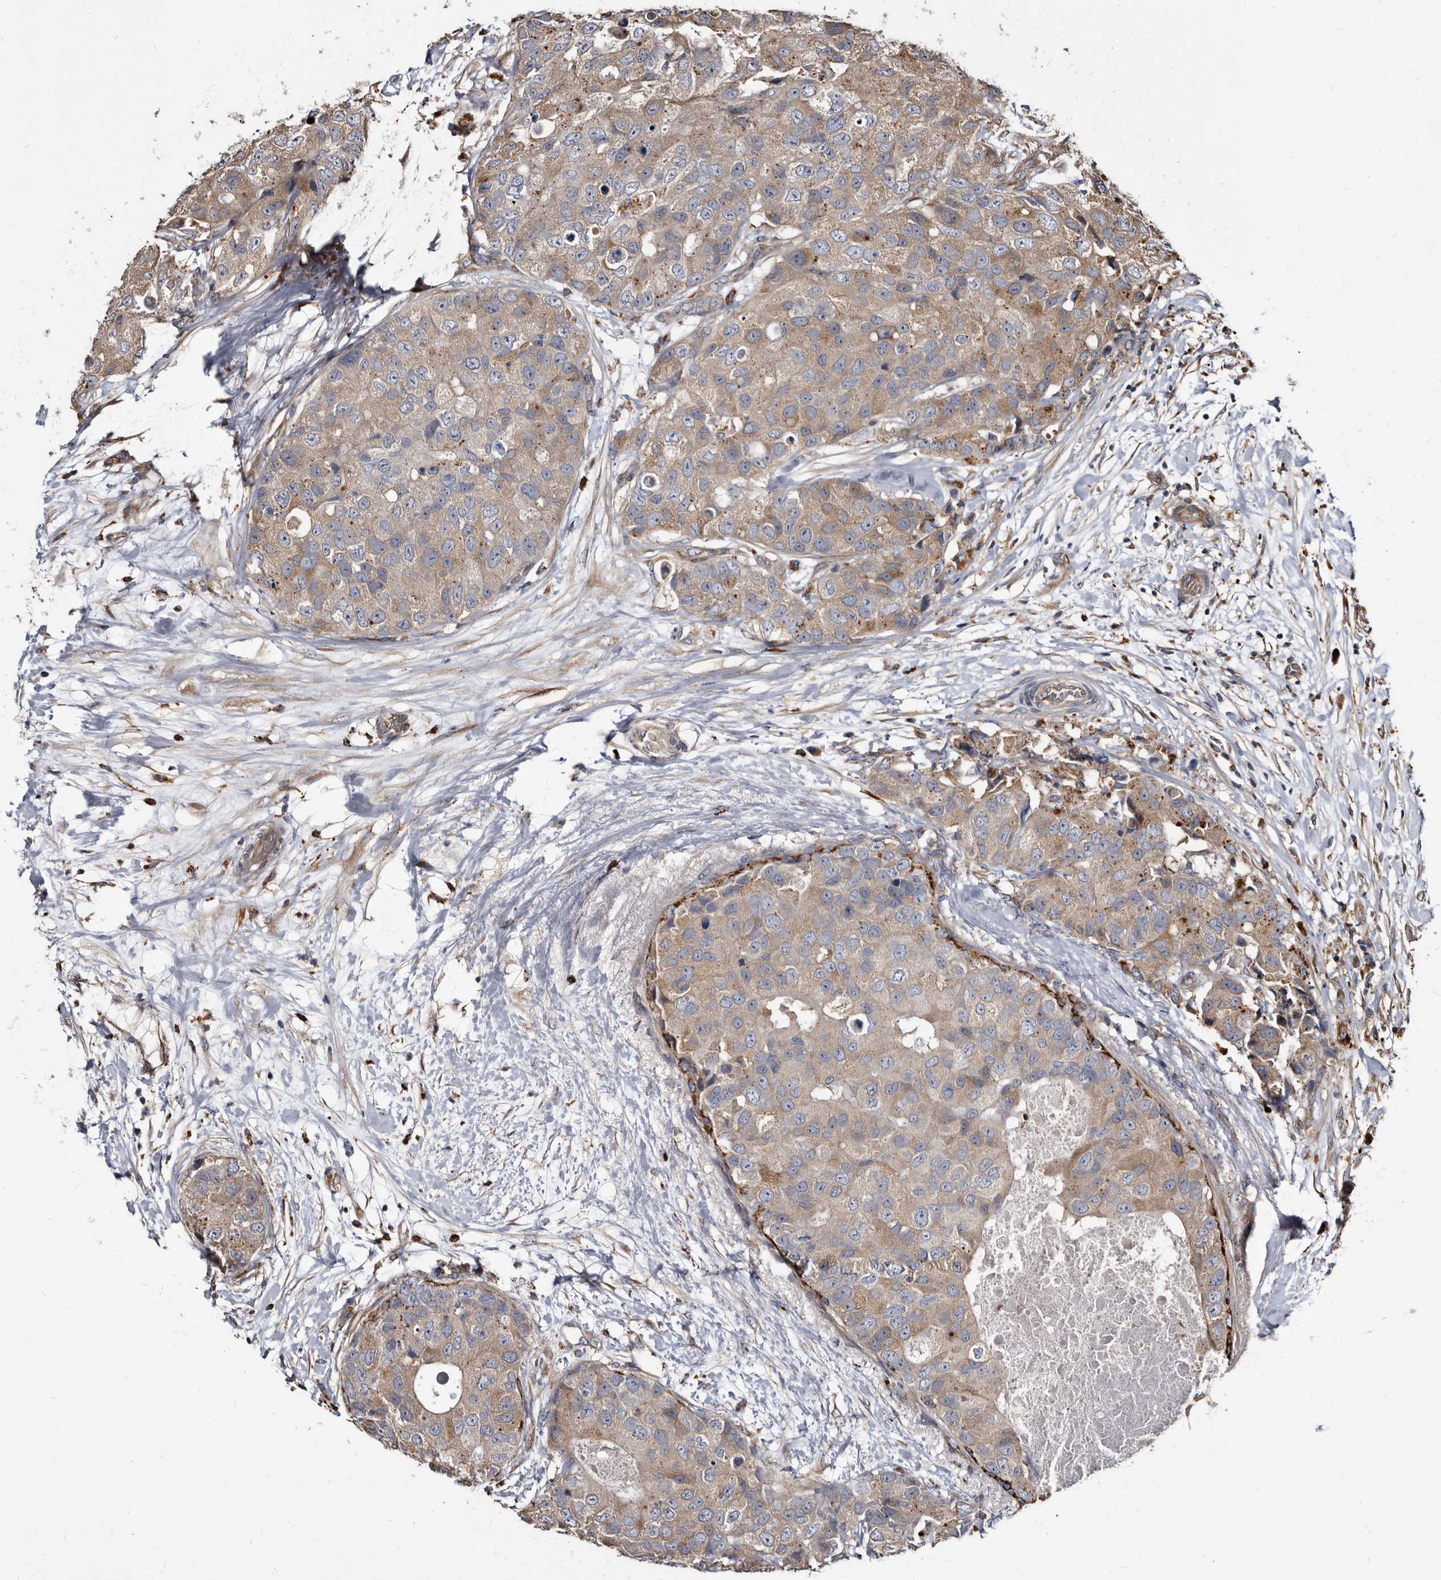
{"staining": {"intensity": "weak", "quantity": ">75%", "location": "cytoplasmic/membranous"}, "tissue": "breast cancer", "cell_type": "Tumor cells", "image_type": "cancer", "snomed": [{"axis": "morphology", "description": "Duct carcinoma"}, {"axis": "topography", "description": "Breast"}], "caption": "This micrograph demonstrates breast invasive ductal carcinoma stained with IHC to label a protein in brown. The cytoplasmic/membranous of tumor cells show weak positivity for the protein. Nuclei are counter-stained blue.", "gene": "CTSA", "patient": {"sex": "female", "age": 62}}